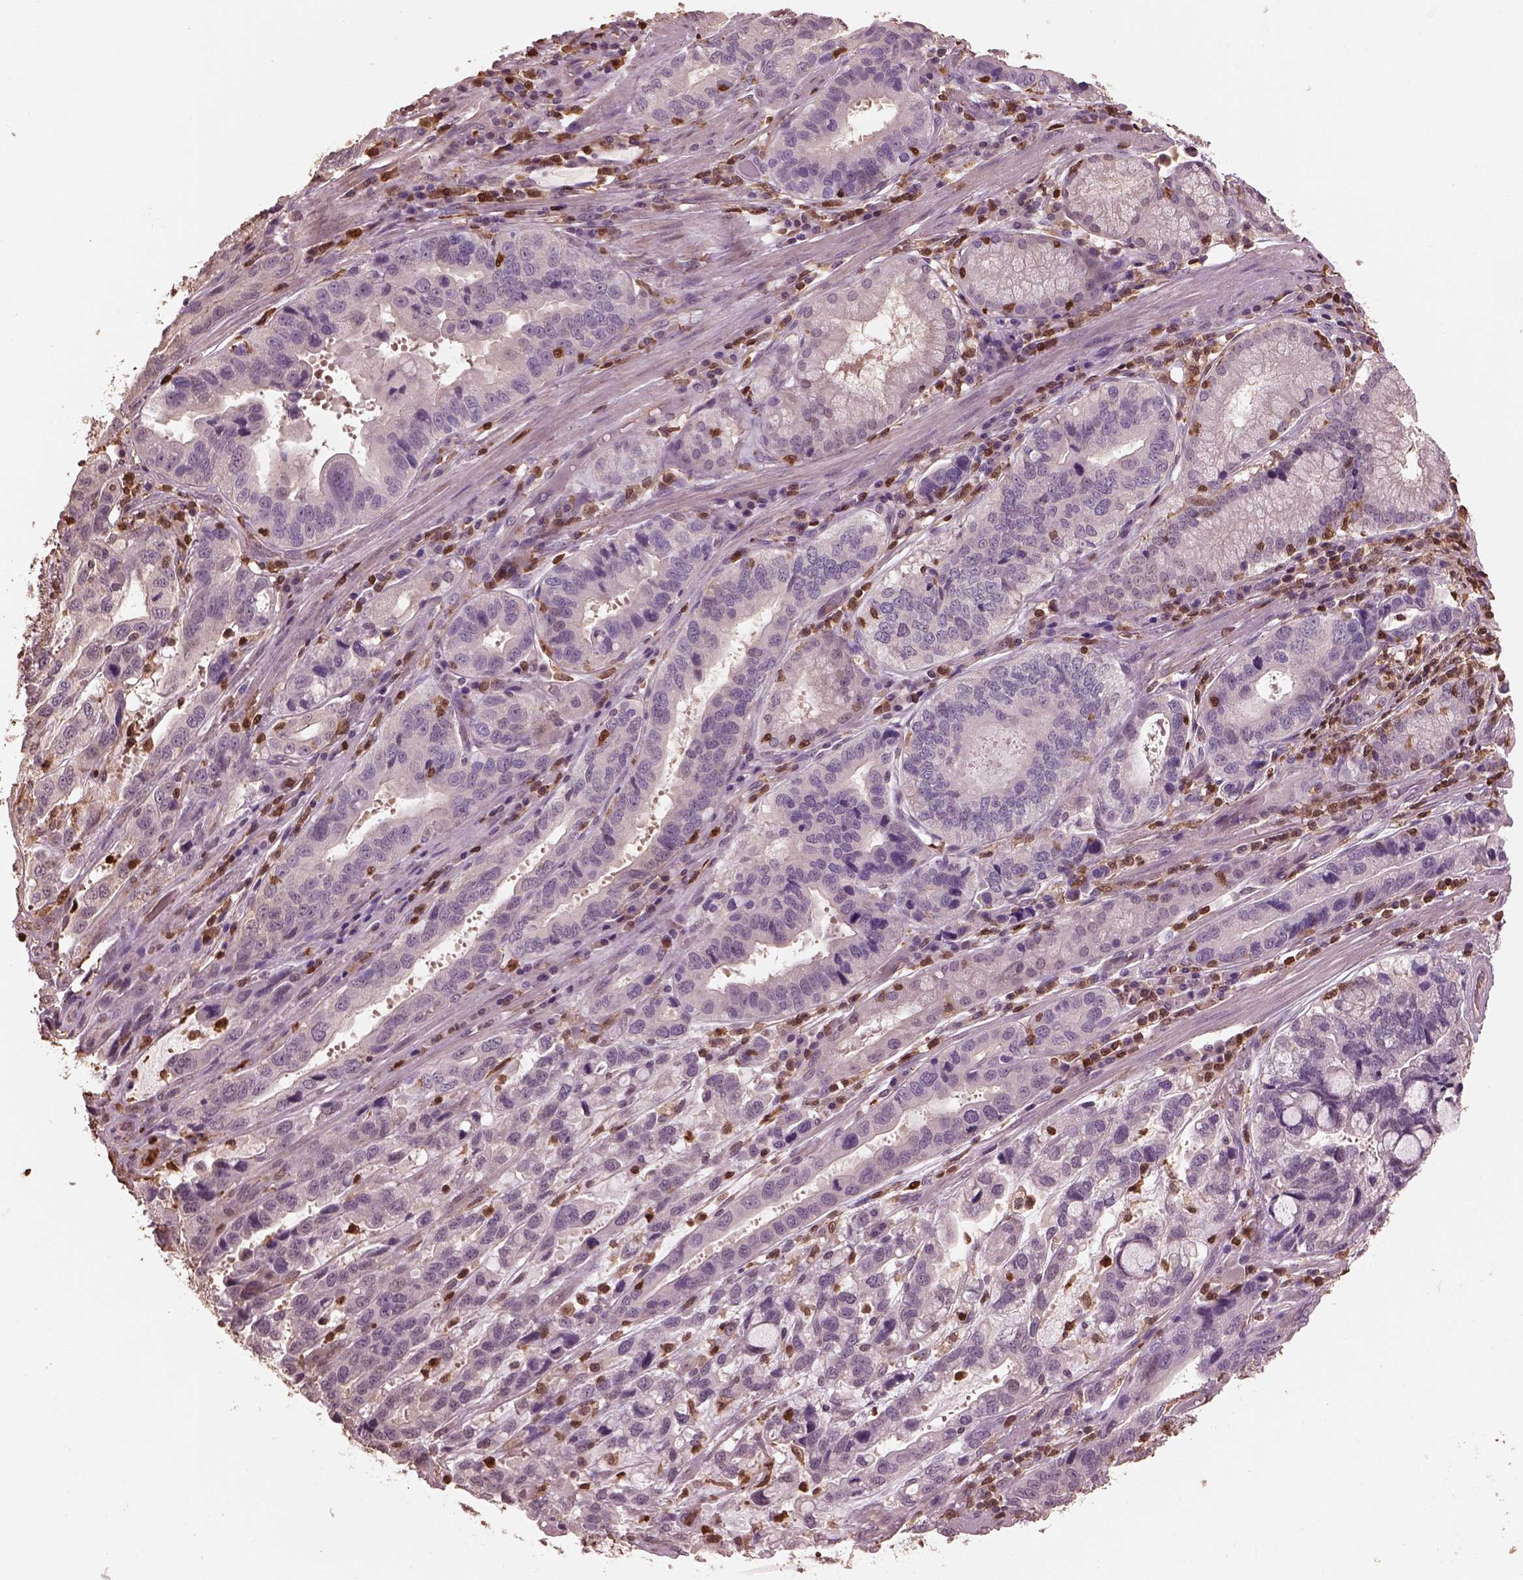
{"staining": {"intensity": "weak", "quantity": "<25%", "location": "cytoplasmic/membranous"}, "tissue": "stomach cancer", "cell_type": "Tumor cells", "image_type": "cancer", "snomed": [{"axis": "morphology", "description": "Adenocarcinoma, NOS"}, {"axis": "topography", "description": "Stomach, lower"}], "caption": "Immunohistochemistry (IHC) image of neoplastic tissue: human stomach adenocarcinoma stained with DAB (3,3'-diaminobenzidine) reveals no significant protein expression in tumor cells.", "gene": "IL31RA", "patient": {"sex": "female", "age": 76}}